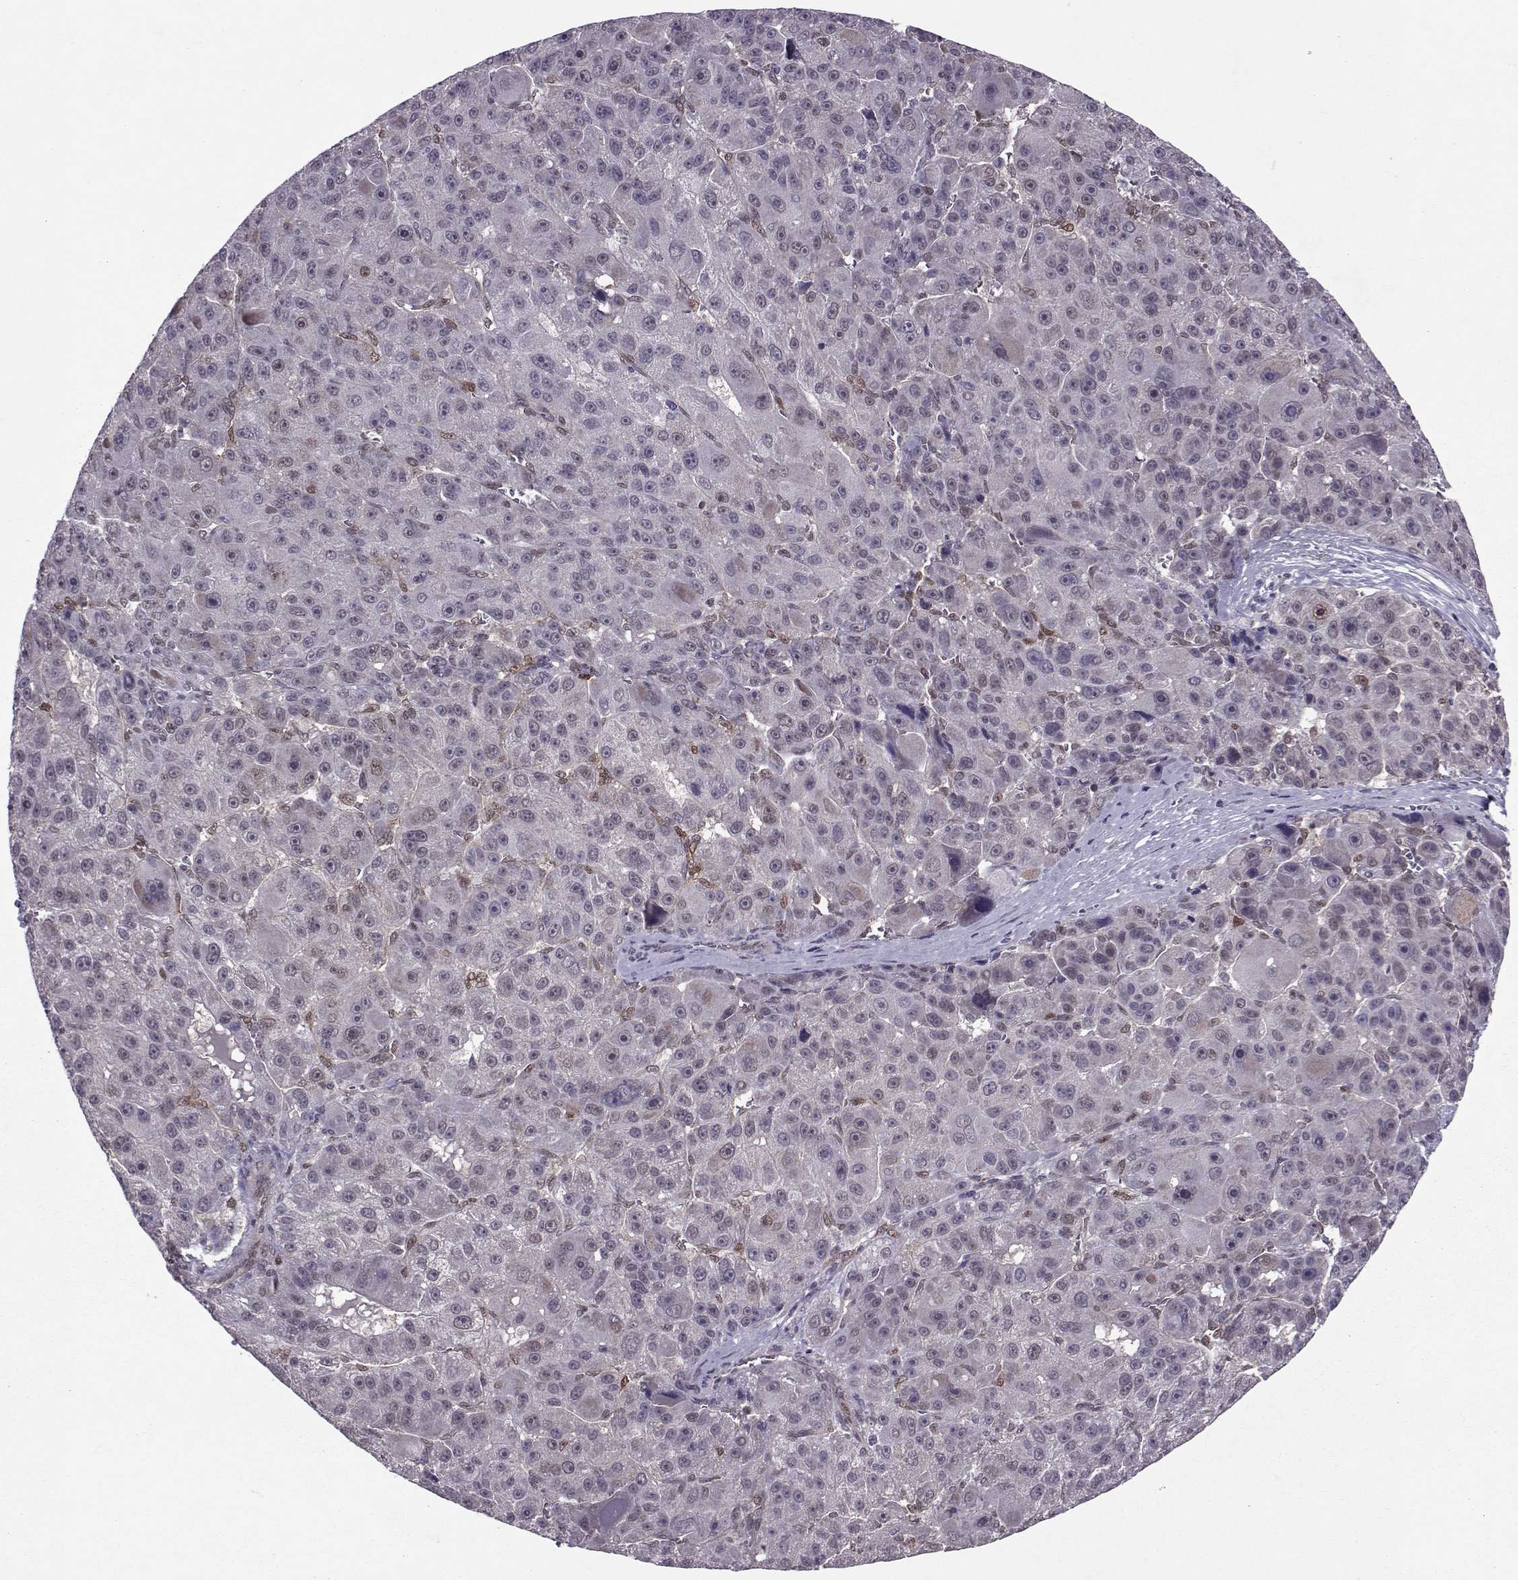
{"staining": {"intensity": "moderate", "quantity": "<25%", "location": "cytoplasmic/membranous"}, "tissue": "liver cancer", "cell_type": "Tumor cells", "image_type": "cancer", "snomed": [{"axis": "morphology", "description": "Carcinoma, Hepatocellular, NOS"}, {"axis": "topography", "description": "Liver"}], "caption": "Immunohistochemical staining of human liver cancer demonstrates moderate cytoplasmic/membranous protein expression in approximately <25% of tumor cells. The staining was performed using DAB (3,3'-diaminobenzidine) to visualize the protein expression in brown, while the nuclei were stained in blue with hematoxylin (Magnification: 20x).", "gene": "CDK4", "patient": {"sex": "male", "age": 76}}